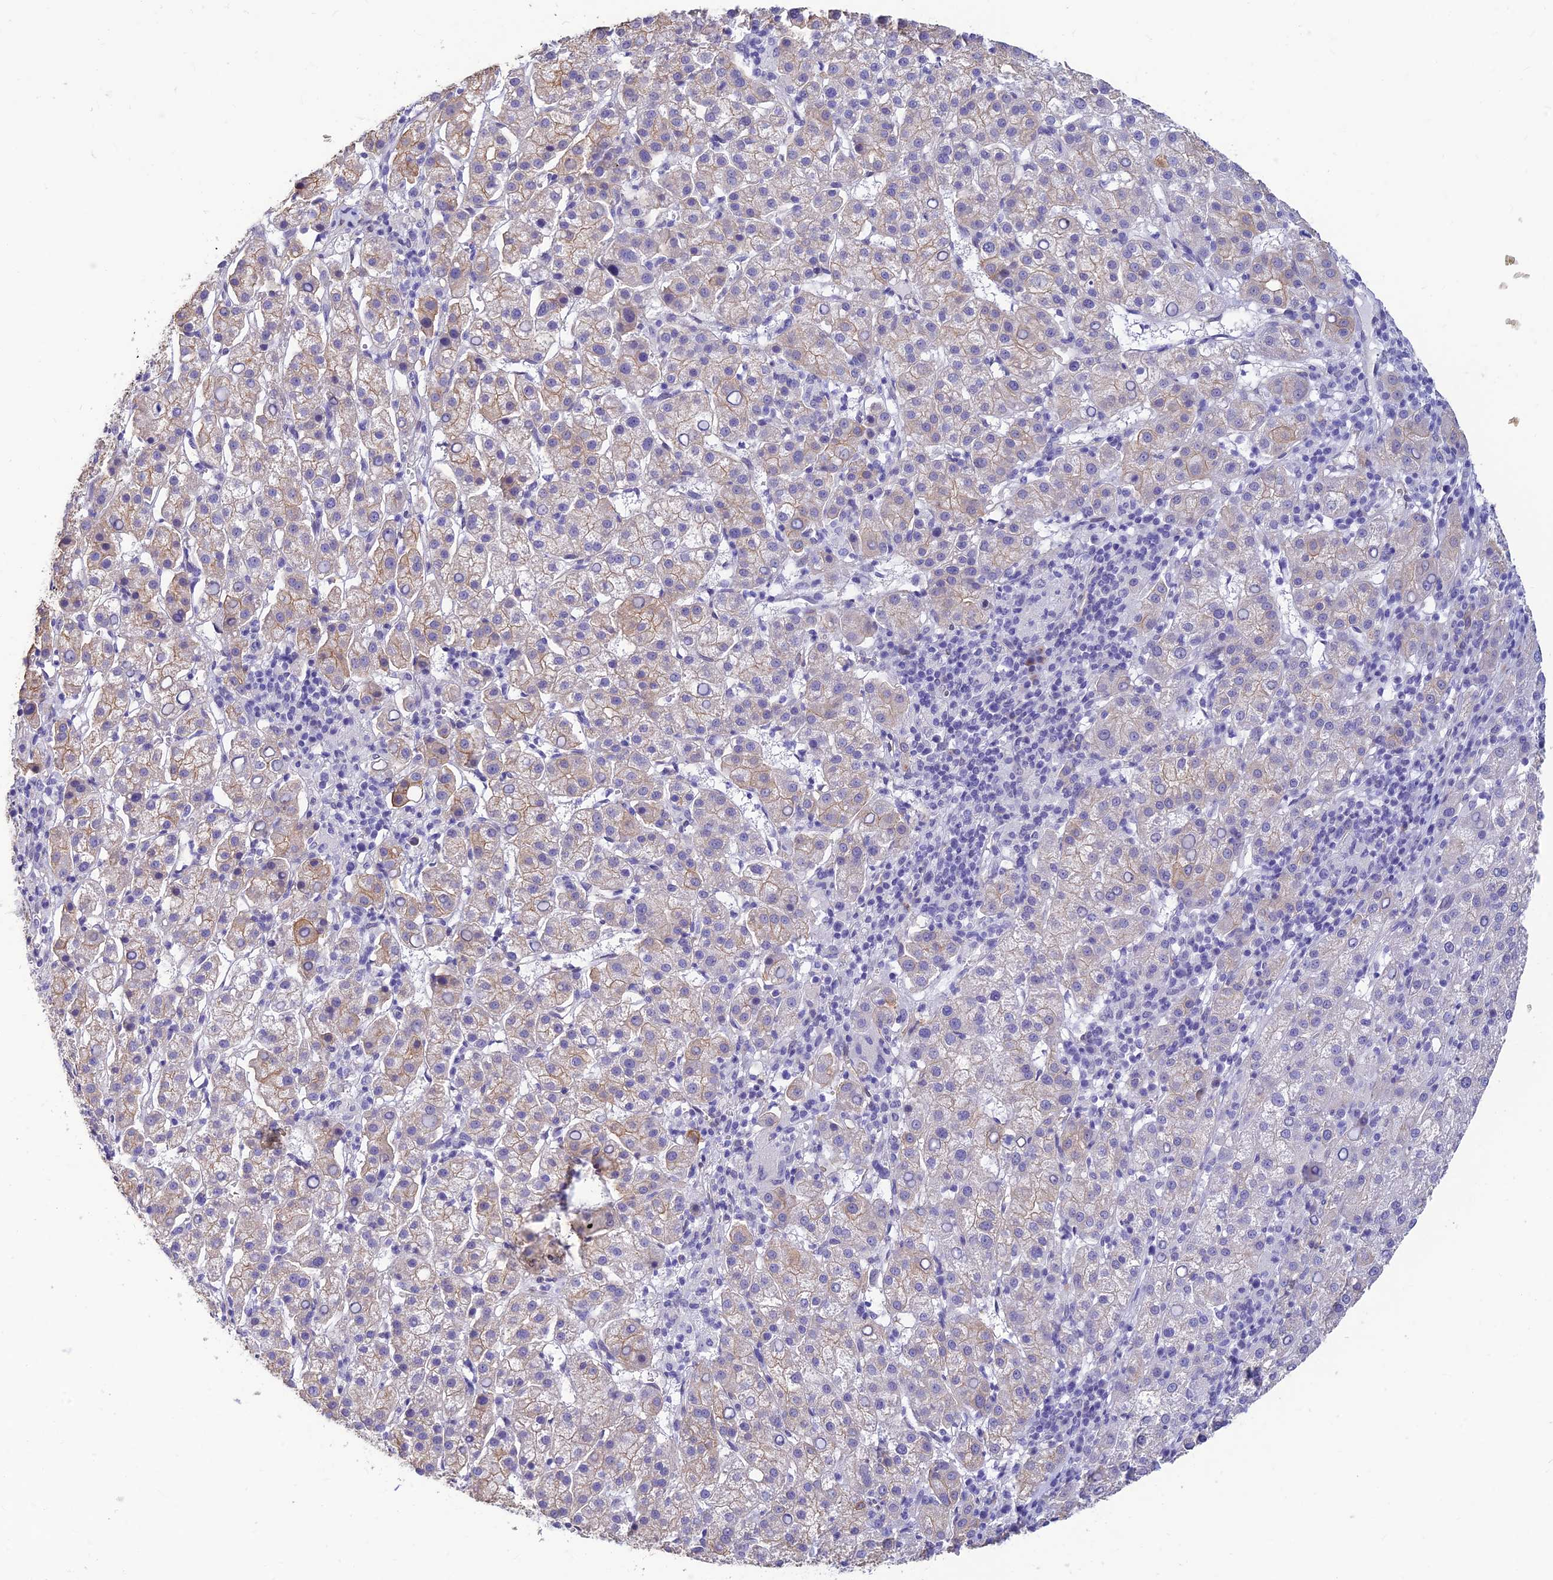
{"staining": {"intensity": "weak", "quantity": "<25%", "location": "cytoplasmic/membranous"}, "tissue": "liver cancer", "cell_type": "Tumor cells", "image_type": "cancer", "snomed": [{"axis": "morphology", "description": "Carcinoma, Hepatocellular, NOS"}, {"axis": "topography", "description": "Liver"}], "caption": "A histopathology image of liver cancer stained for a protein demonstrates no brown staining in tumor cells.", "gene": "ALDH1L2", "patient": {"sex": "female", "age": 58}}